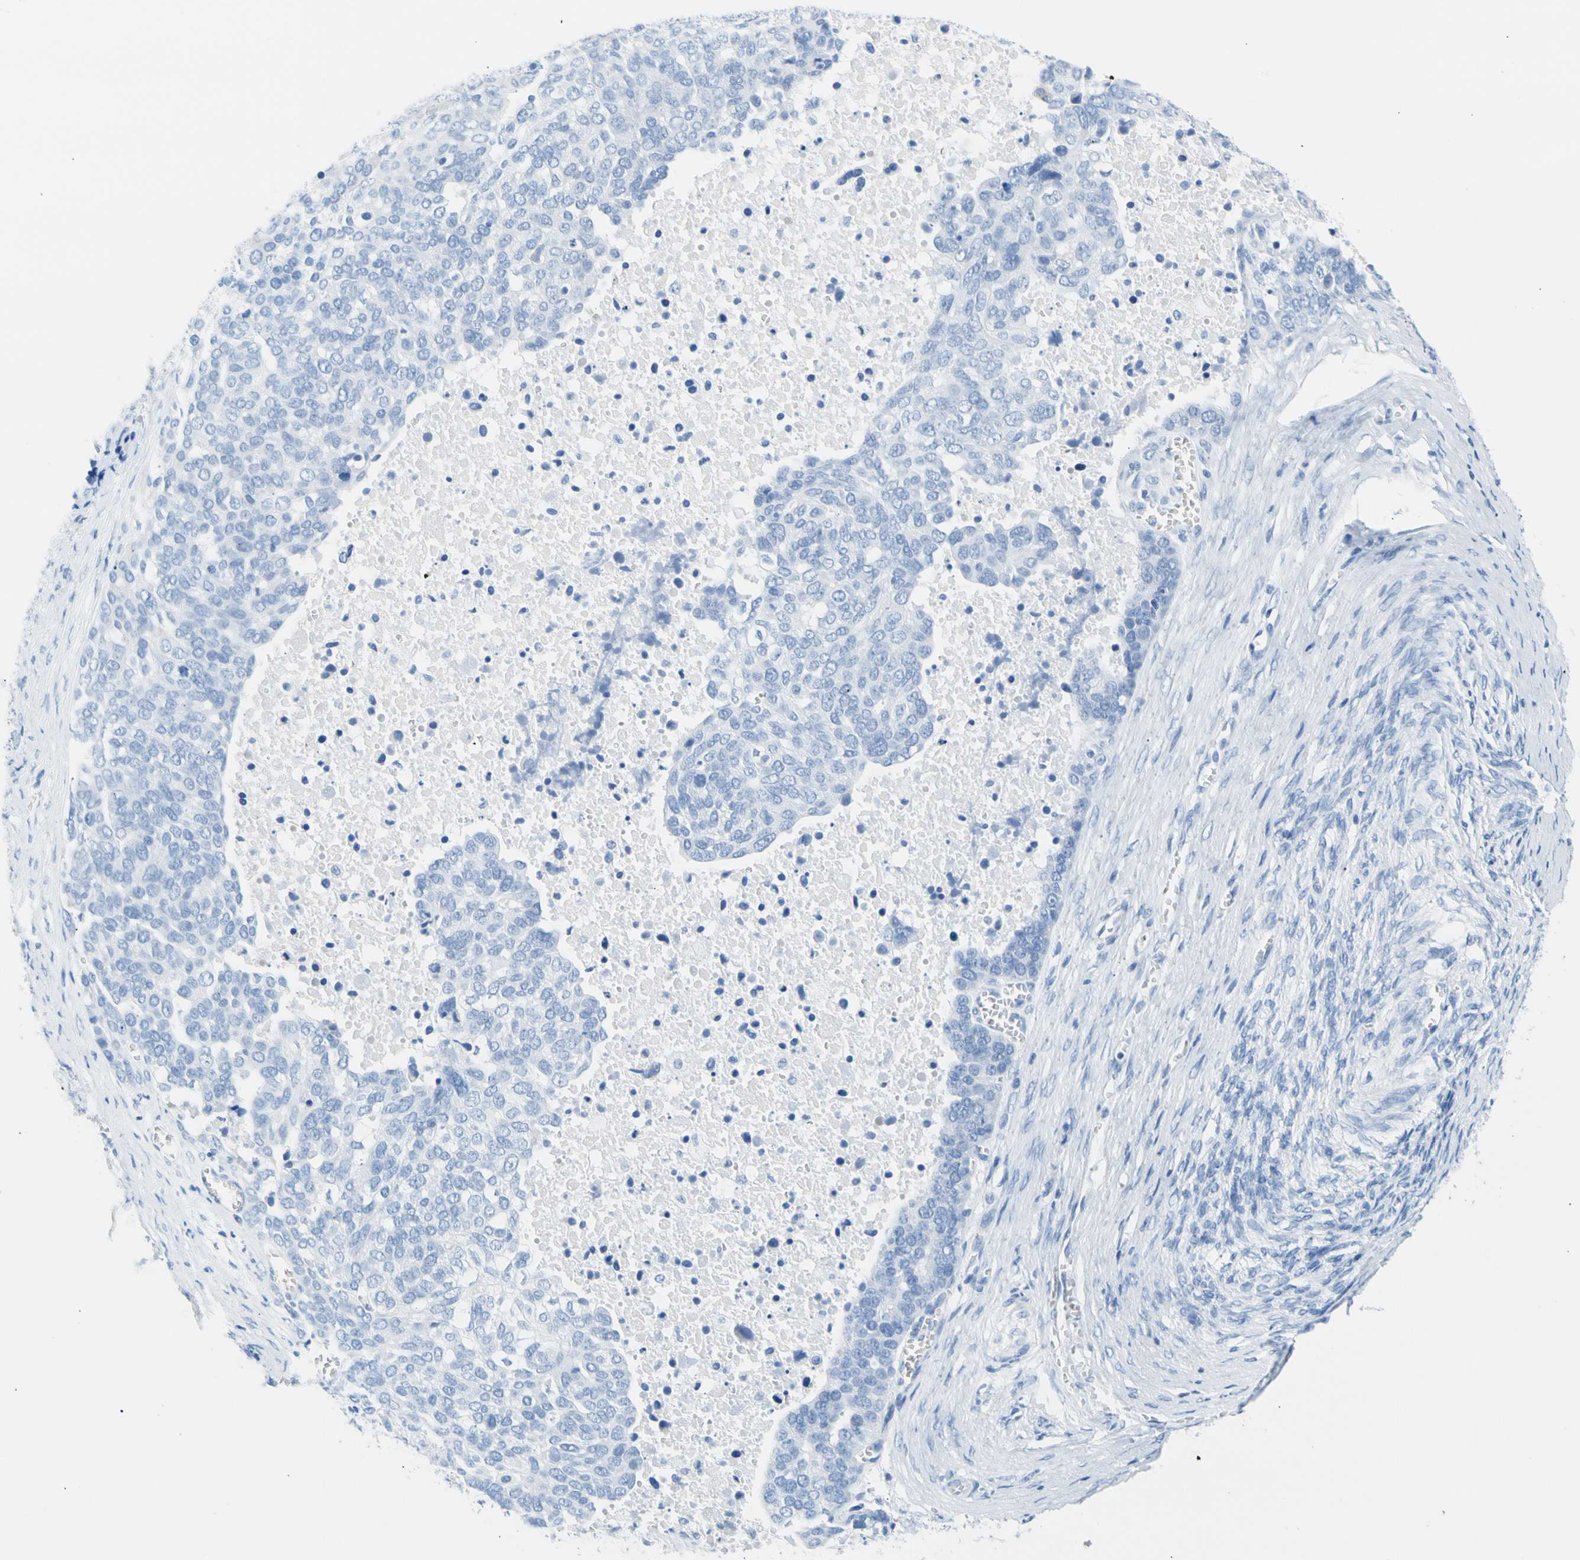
{"staining": {"intensity": "negative", "quantity": "none", "location": "none"}, "tissue": "ovarian cancer", "cell_type": "Tumor cells", "image_type": "cancer", "snomed": [{"axis": "morphology", "description": "Cystadenocarcinoma, serous, NOS"}, {"axis": "topography", "description": "Ovary"}], "caption": "The photomicrograph exhibits no staining of tumor cells in serous cystadenocarcinoma (ovarian).", "gene": "CEL", "patient": {"sex": "female", "age": 44}}